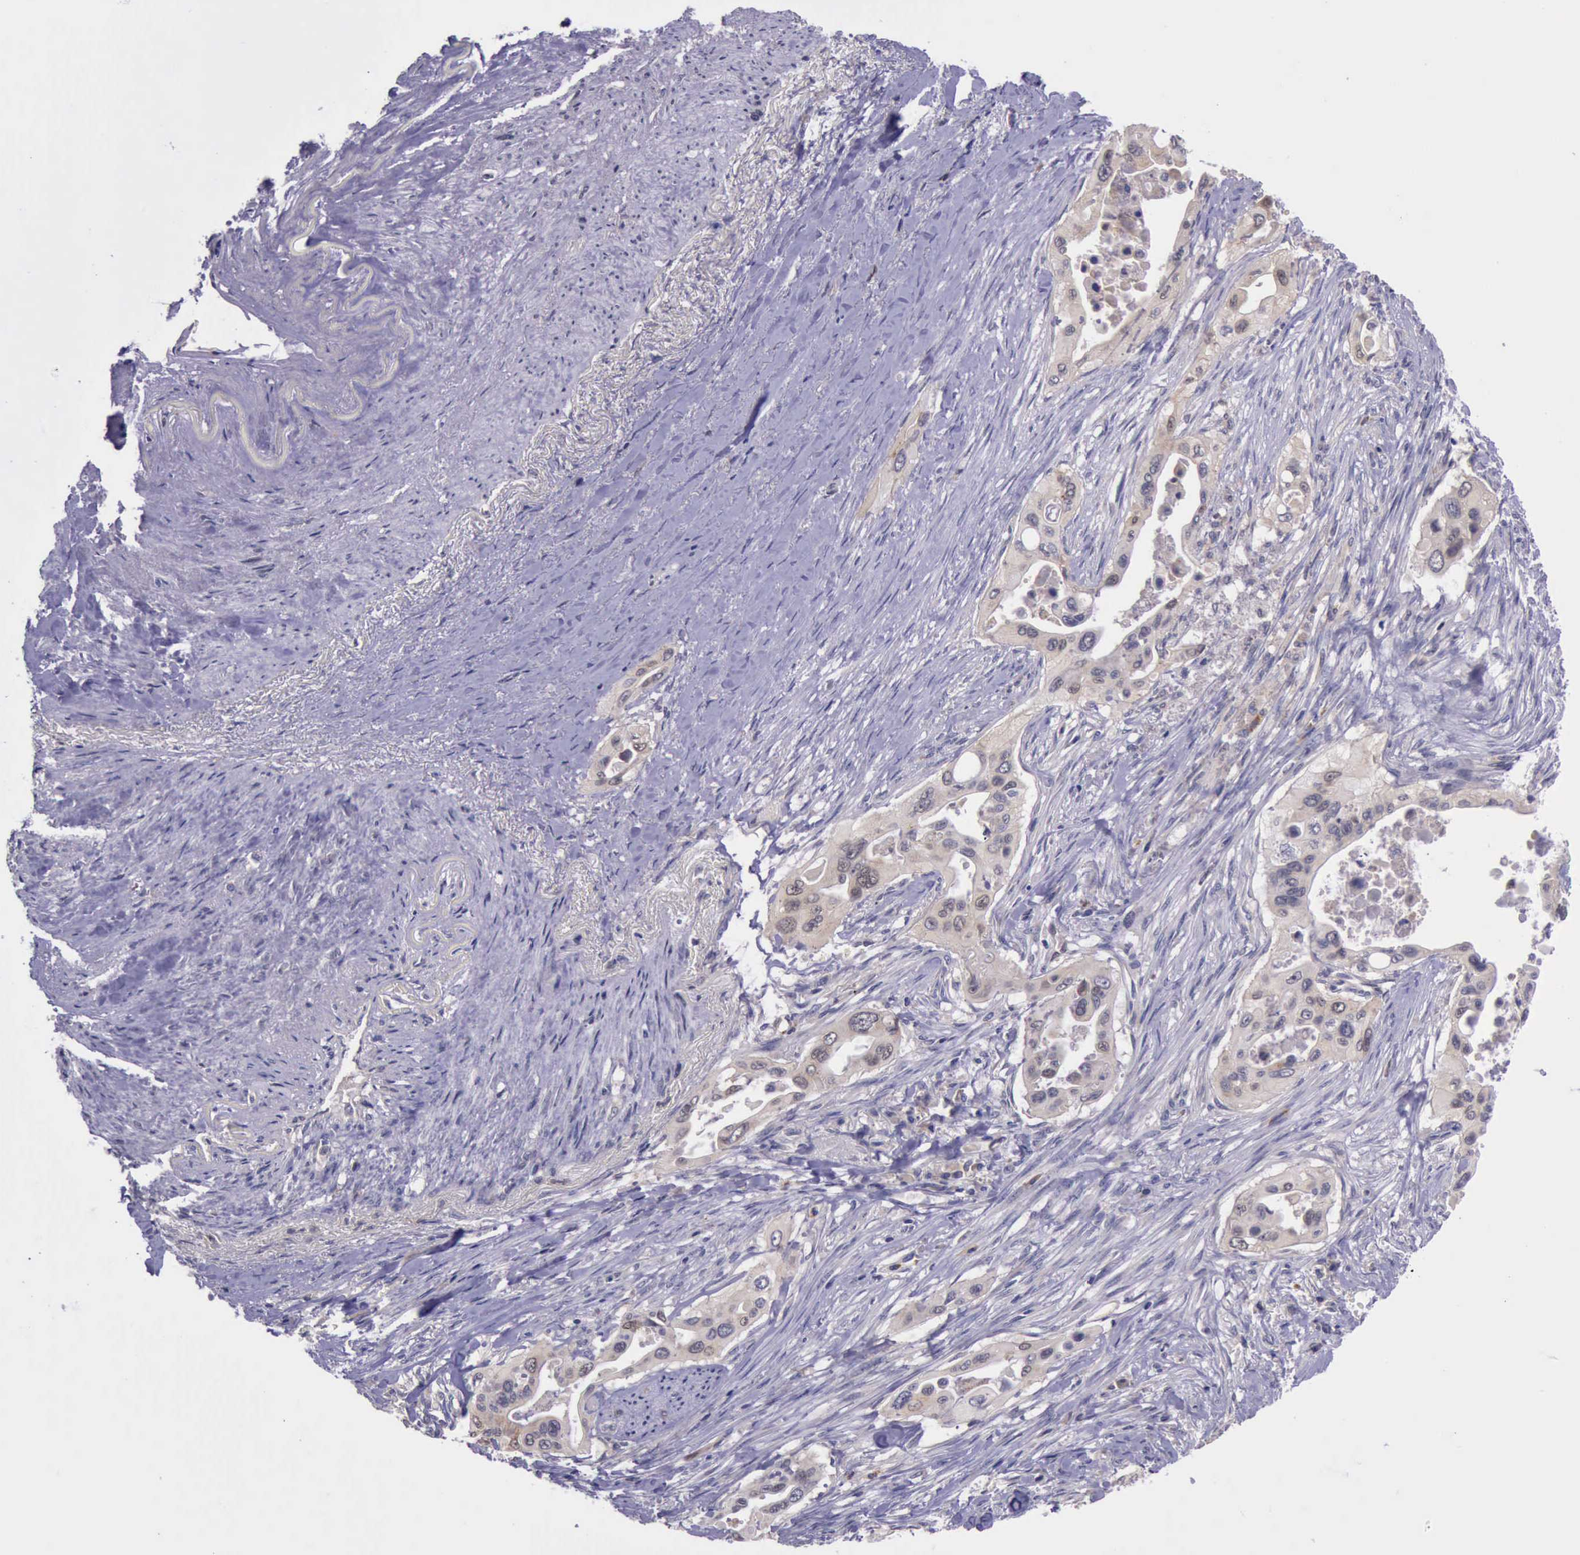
{"staining": {"intensity": "weak", "quantity": ">75%", "location": "cytoplasmic/membranous"}, "tissue": "pancreatic cancer", "cell_type": "Tumor cells", "image_type": "cancer", "snomed": [{"axis": "morphology", "description": "Adenocarcinoma, NOS"}, {"axis": "topography", "description": "Pancreas"}], "caption": "Adenocarcinoma (pancreatic) tissue exhibits weak cytoplasmic/membranous positivity in about >75% of tumor cells", "gene": "PLEK2", "patient": {"sex": "male", "age": 77}}